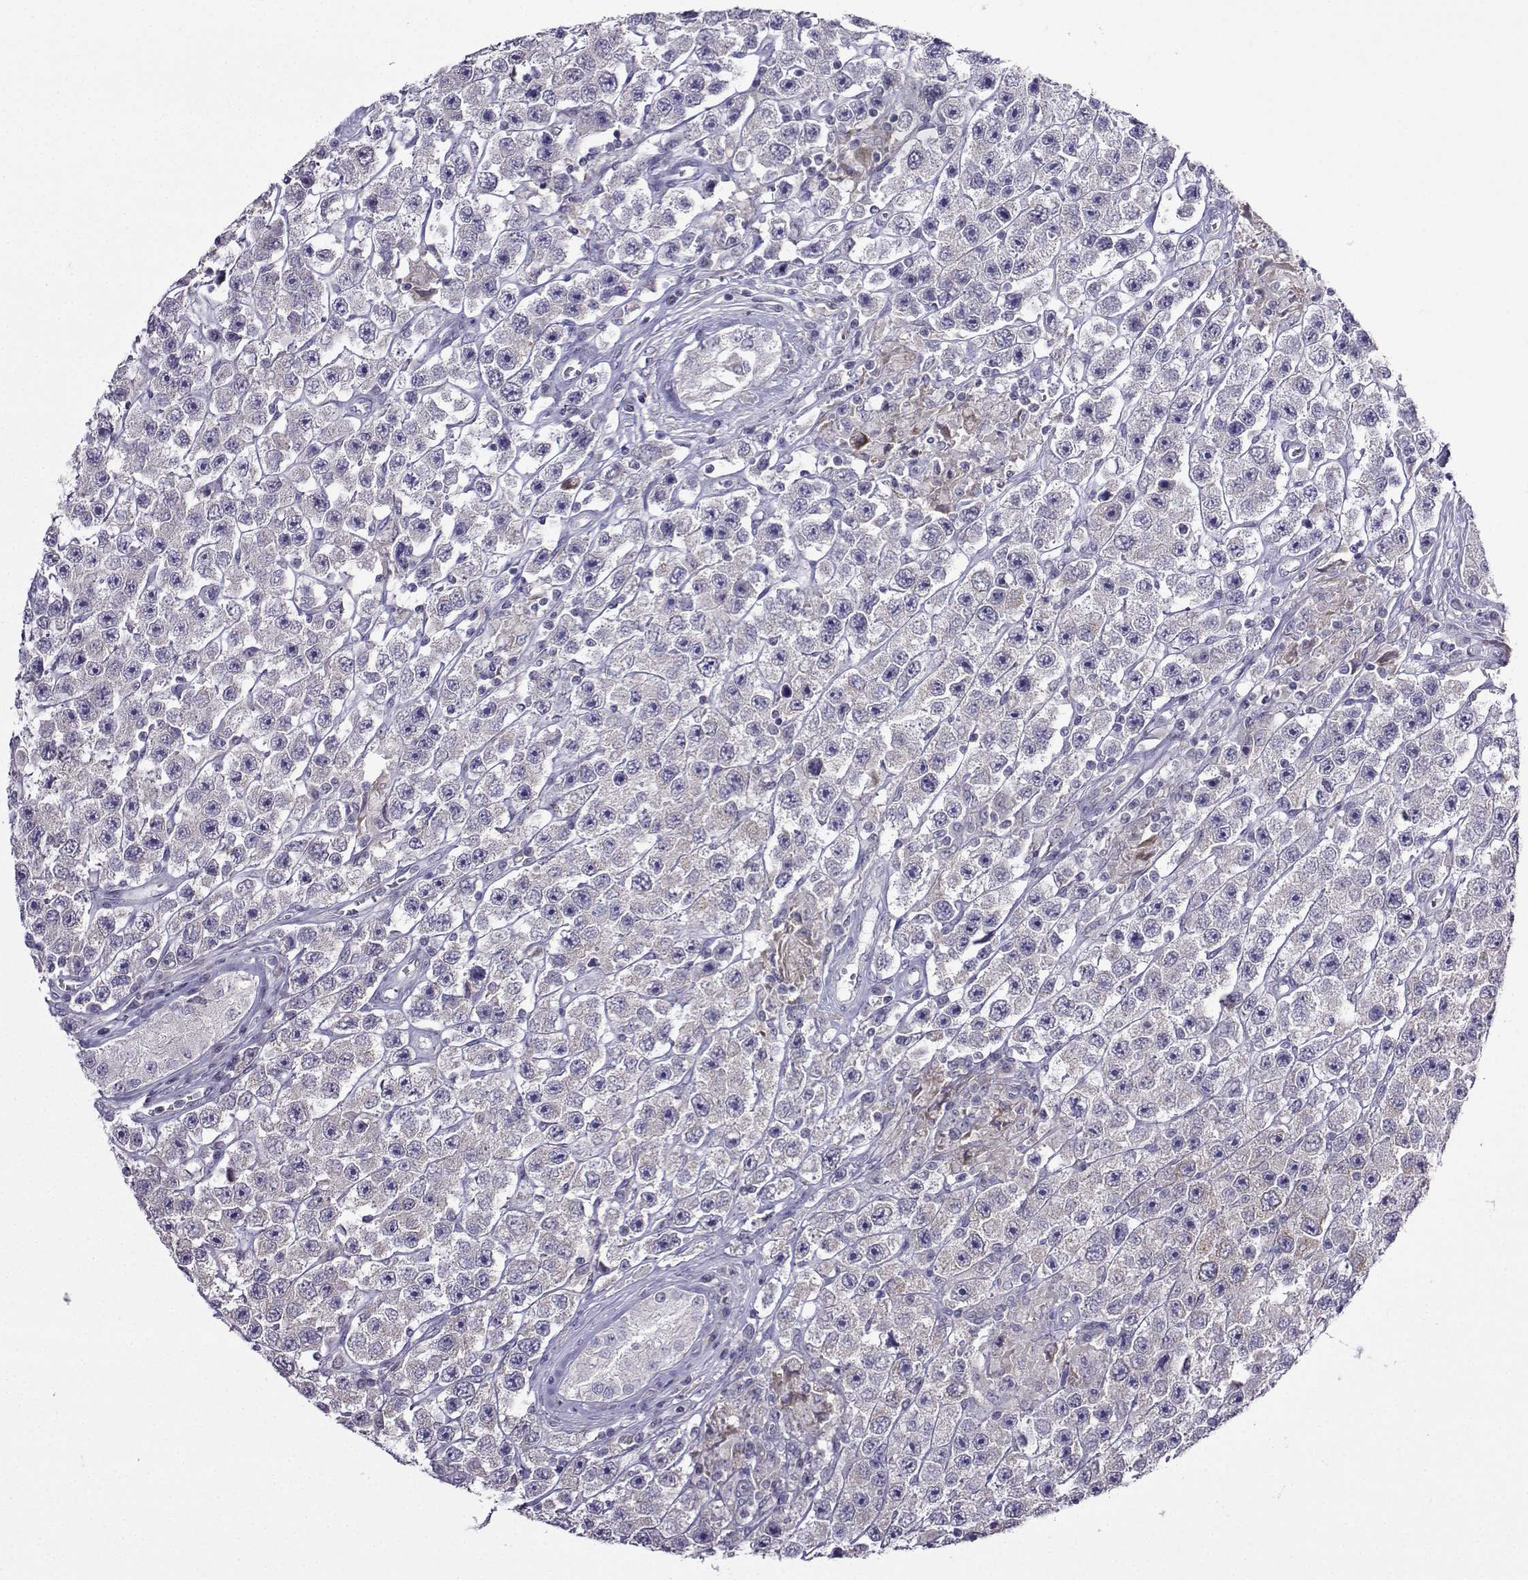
{"staining": {"intensity": "negative", "quantity": "none", "location": "none"}, "tissue": "testis cancer", "cell_type": "Tumor cells", "image_type": "cancer", "snomed": [{"axis": "morphology", "description": "Seminoma, NOS"}, {"axis": "topography", "description": "Testis"}], "caption": "Tumor cells are negative for protein expression in human seminoma (testis). (Stains: DAB IHC with hematoxylin counter stain, Microscopy: brightfield microscopy at high magnification).", "gene": "FCAMR", "patient": {"sex": "male", "age": 45}}